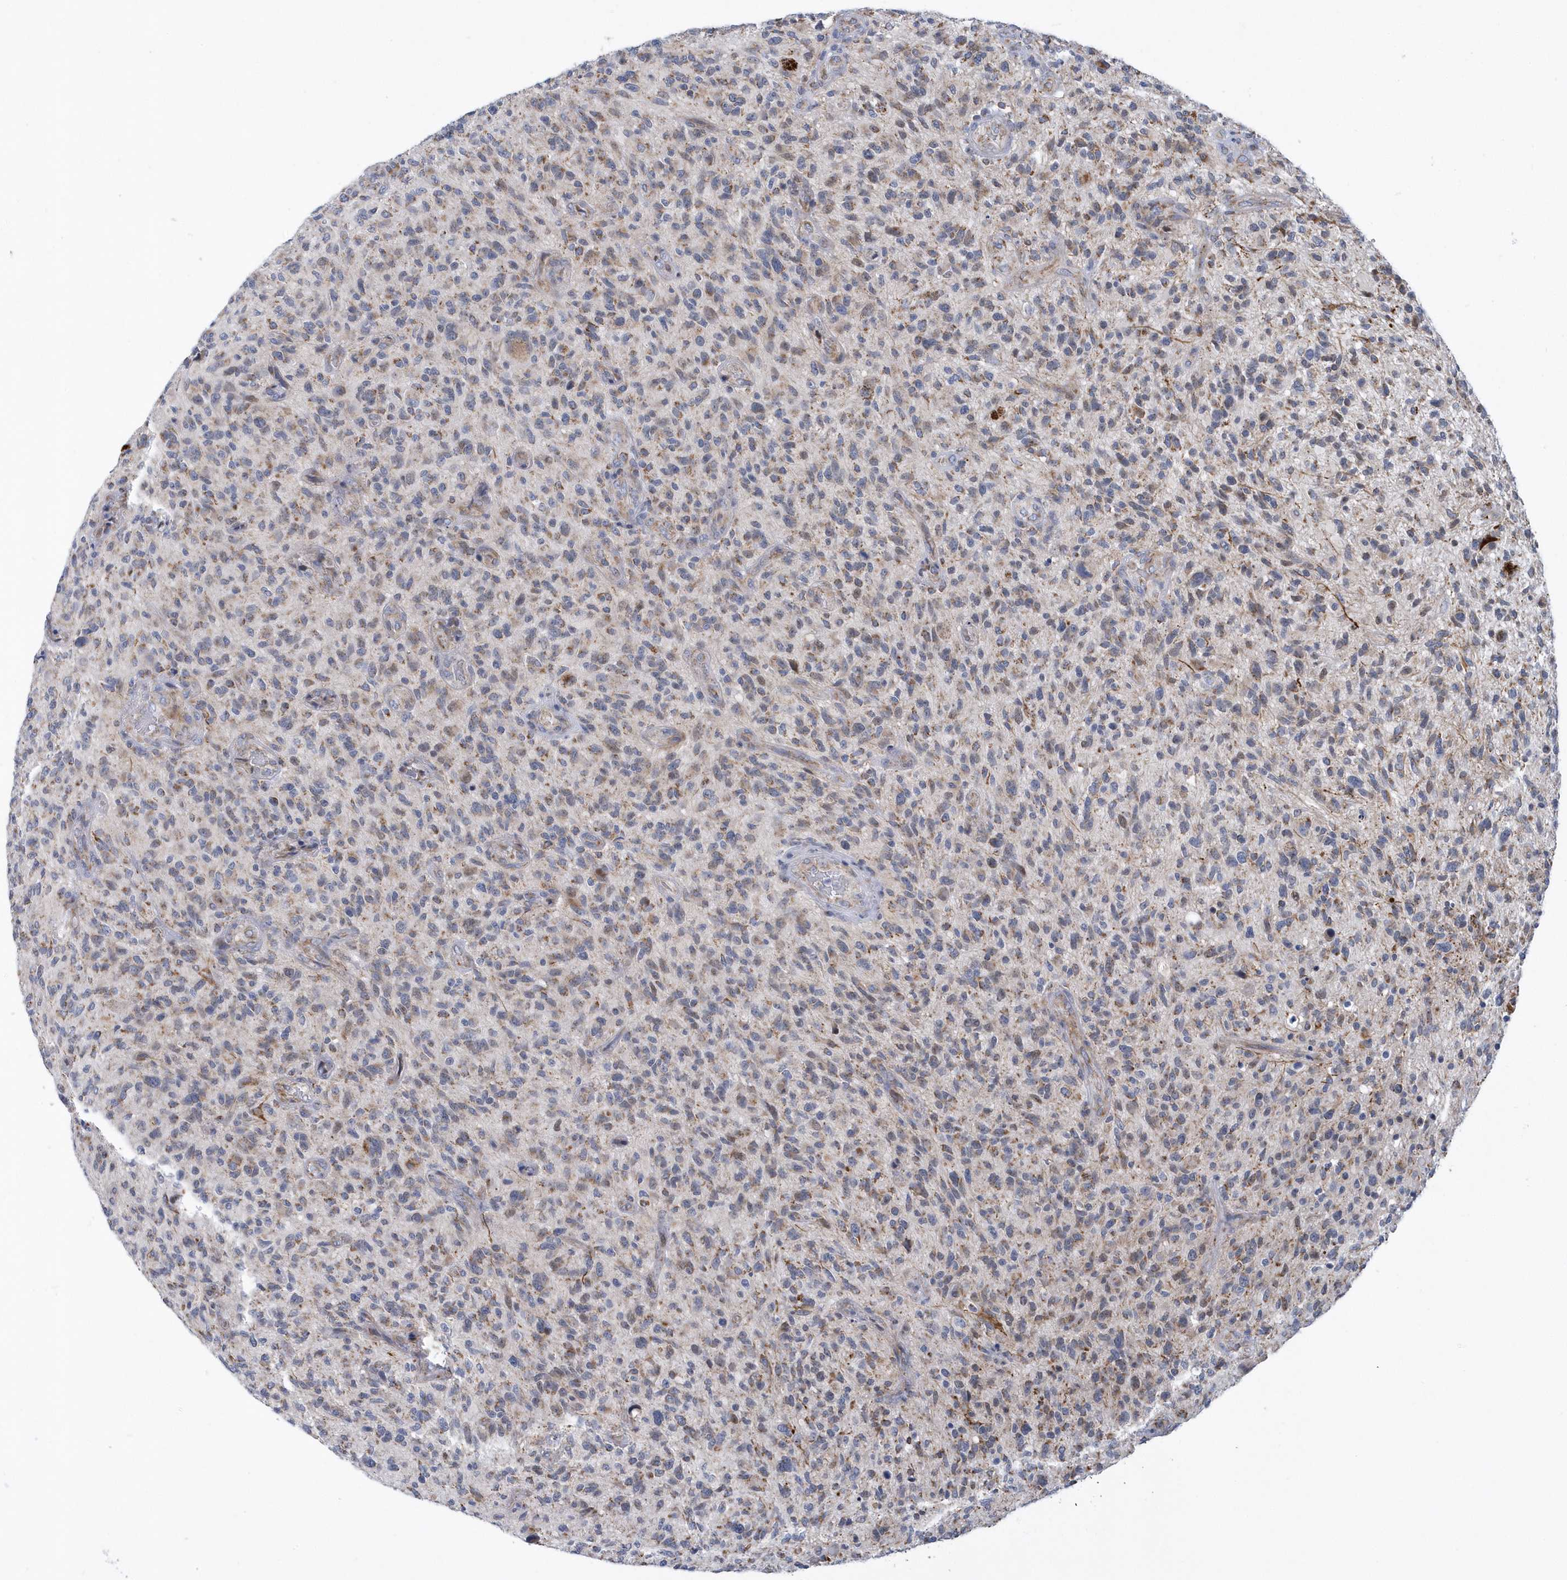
{"staining": {"intensity": "weak", "quantity": "25%-75%", "location": "cytoplasmic/membranous"}, "tissue": "glioma", "cell_type": "Tumor cells", "image_type": "cancer", "snomed": [{"axis": "morphology", "description": "Glioma, malignant, High grade"}, {"axis": "topography", "description": "Brain"}], "caption": "About 25%-75% of tumor cells in malignant glioma (high-grade) display weak cytoplasmic/membranous protein positivity as visualized by brown immunohistochemical staining.", "gene": "VWA5B2", "patient": {"sex": "male", "age": 47}}